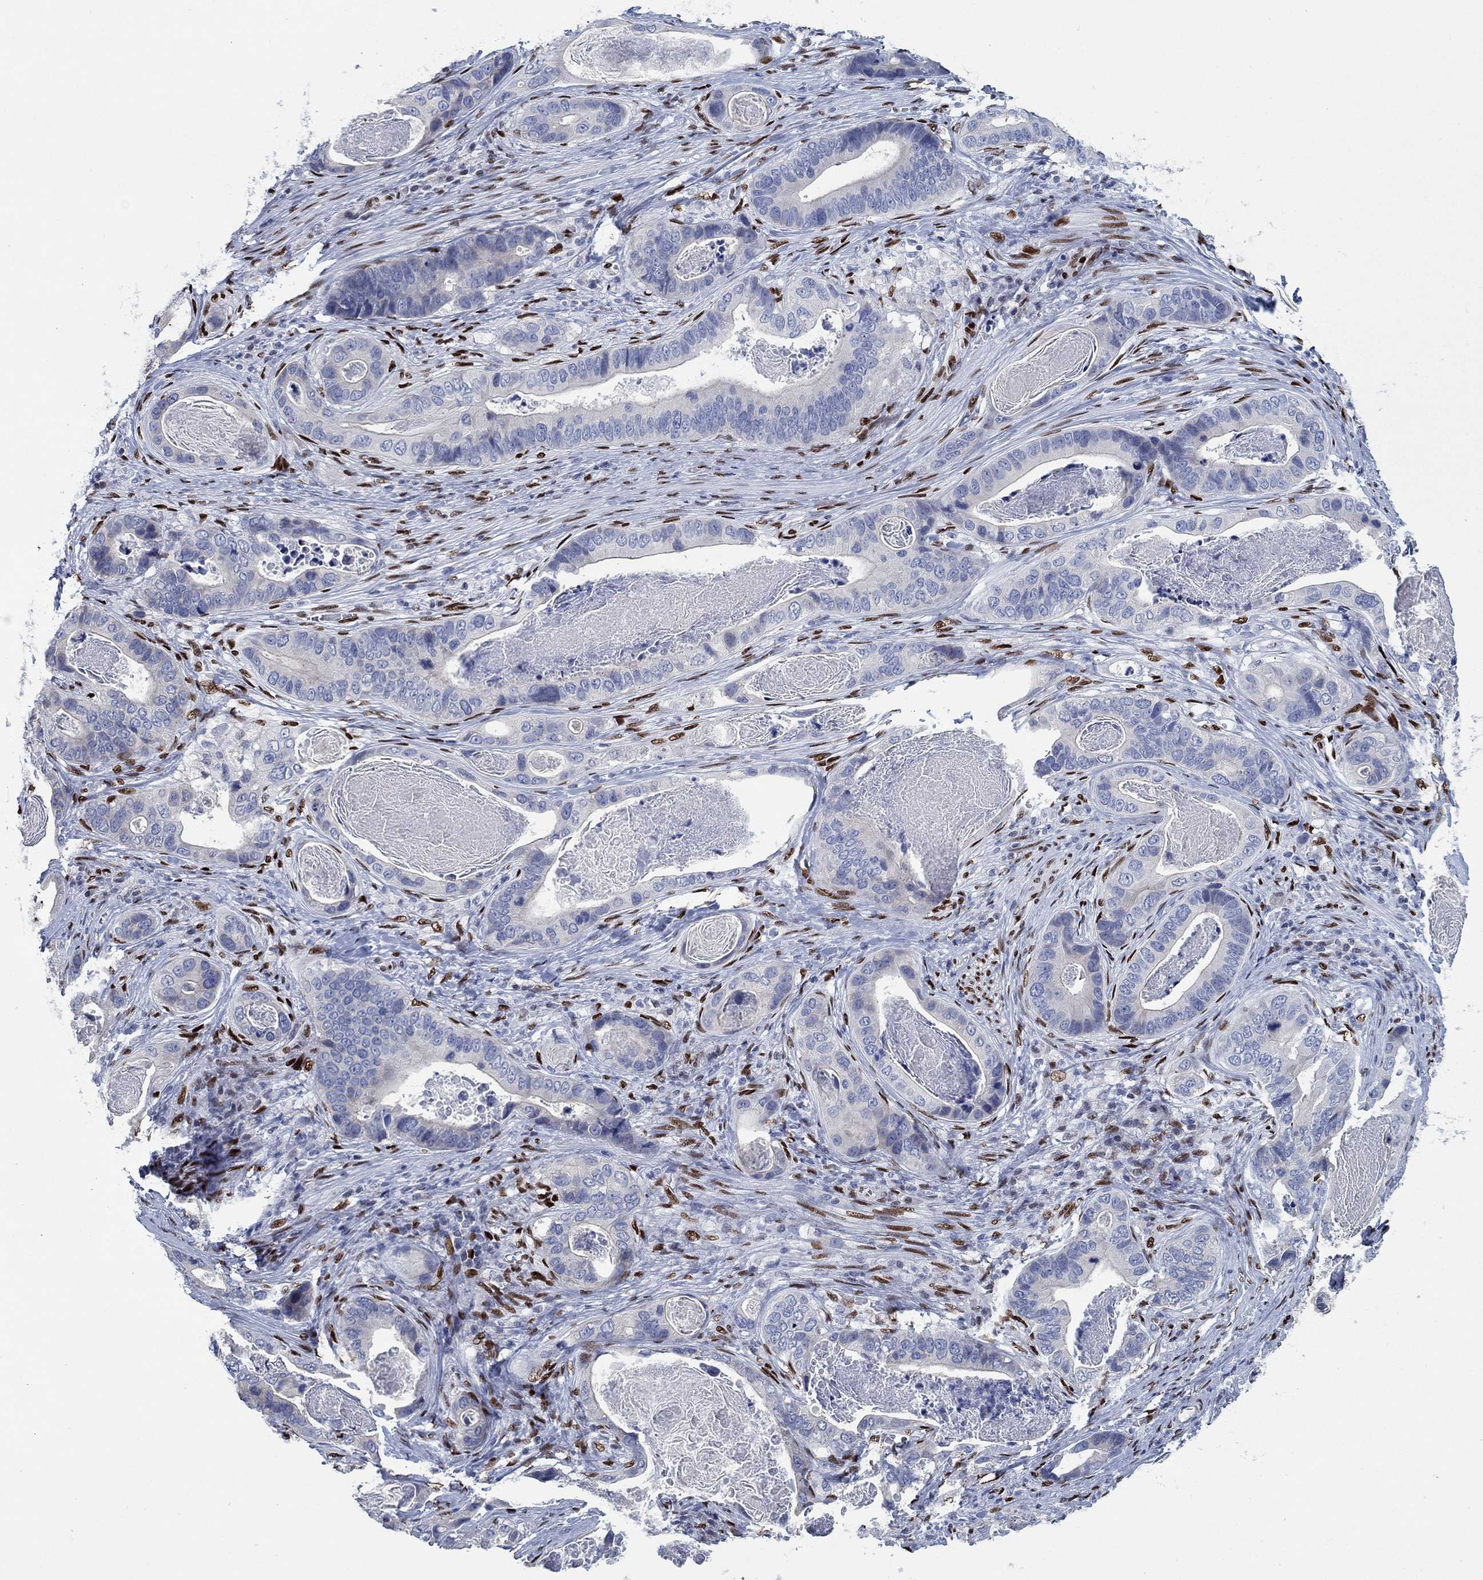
{"staining": {"intensity": "negative", "quantity": "none", "location": "none"}, "tissue": "stomach cancer", "cell_type": "Tumor cells", "image_type": "cancer", "snomed": [{"axis": "morphology", "description": "Adenocarcinoma, NOS"}, {"axis": "topography", "description": "Stomach"}], "caption": "Tumor cells show no significant protein staining in adenocarcinoma (stomach).", "gene": "ZEB1", "patient": {"sex": "male", "age": 84}}